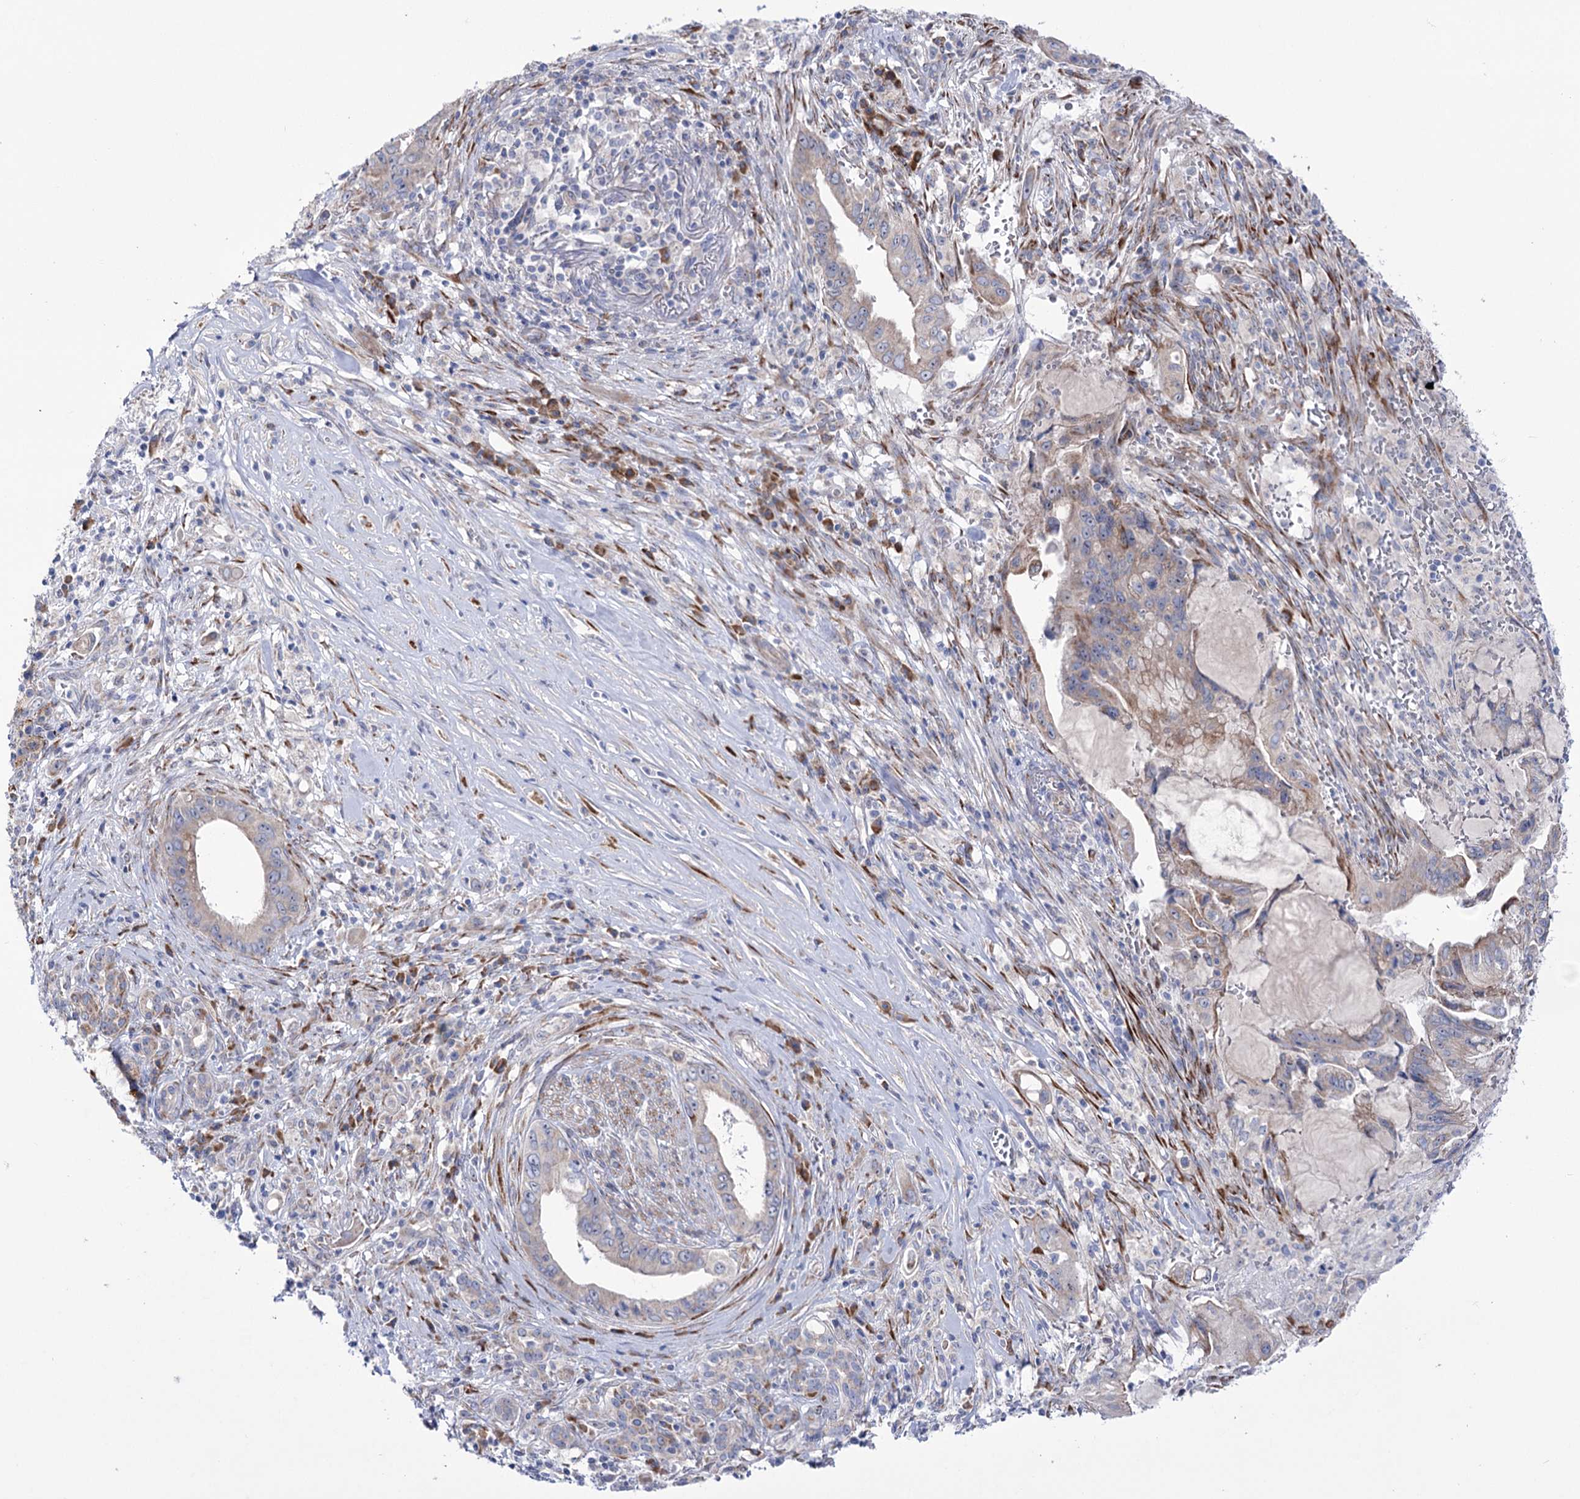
{"staining": {"intensity": "weak", "quantity": "<25%", "location": "cytoplasmic/membranous"}, "tissue": "pancreatic cancer", "cell_type": "Tumor cells", "image_type": "cancer", "snomed": [{"axis": "morphology", "description": "Adenocarcinoma, NOS"}, {"axis": "topography", "description": "Pancreas"}], "caption": "Micrograph shows no significant protein expression in tumor cells of pancreatic cancer.", "gene": "METTL5", "patient": {"sex": "female", "age": 73}}